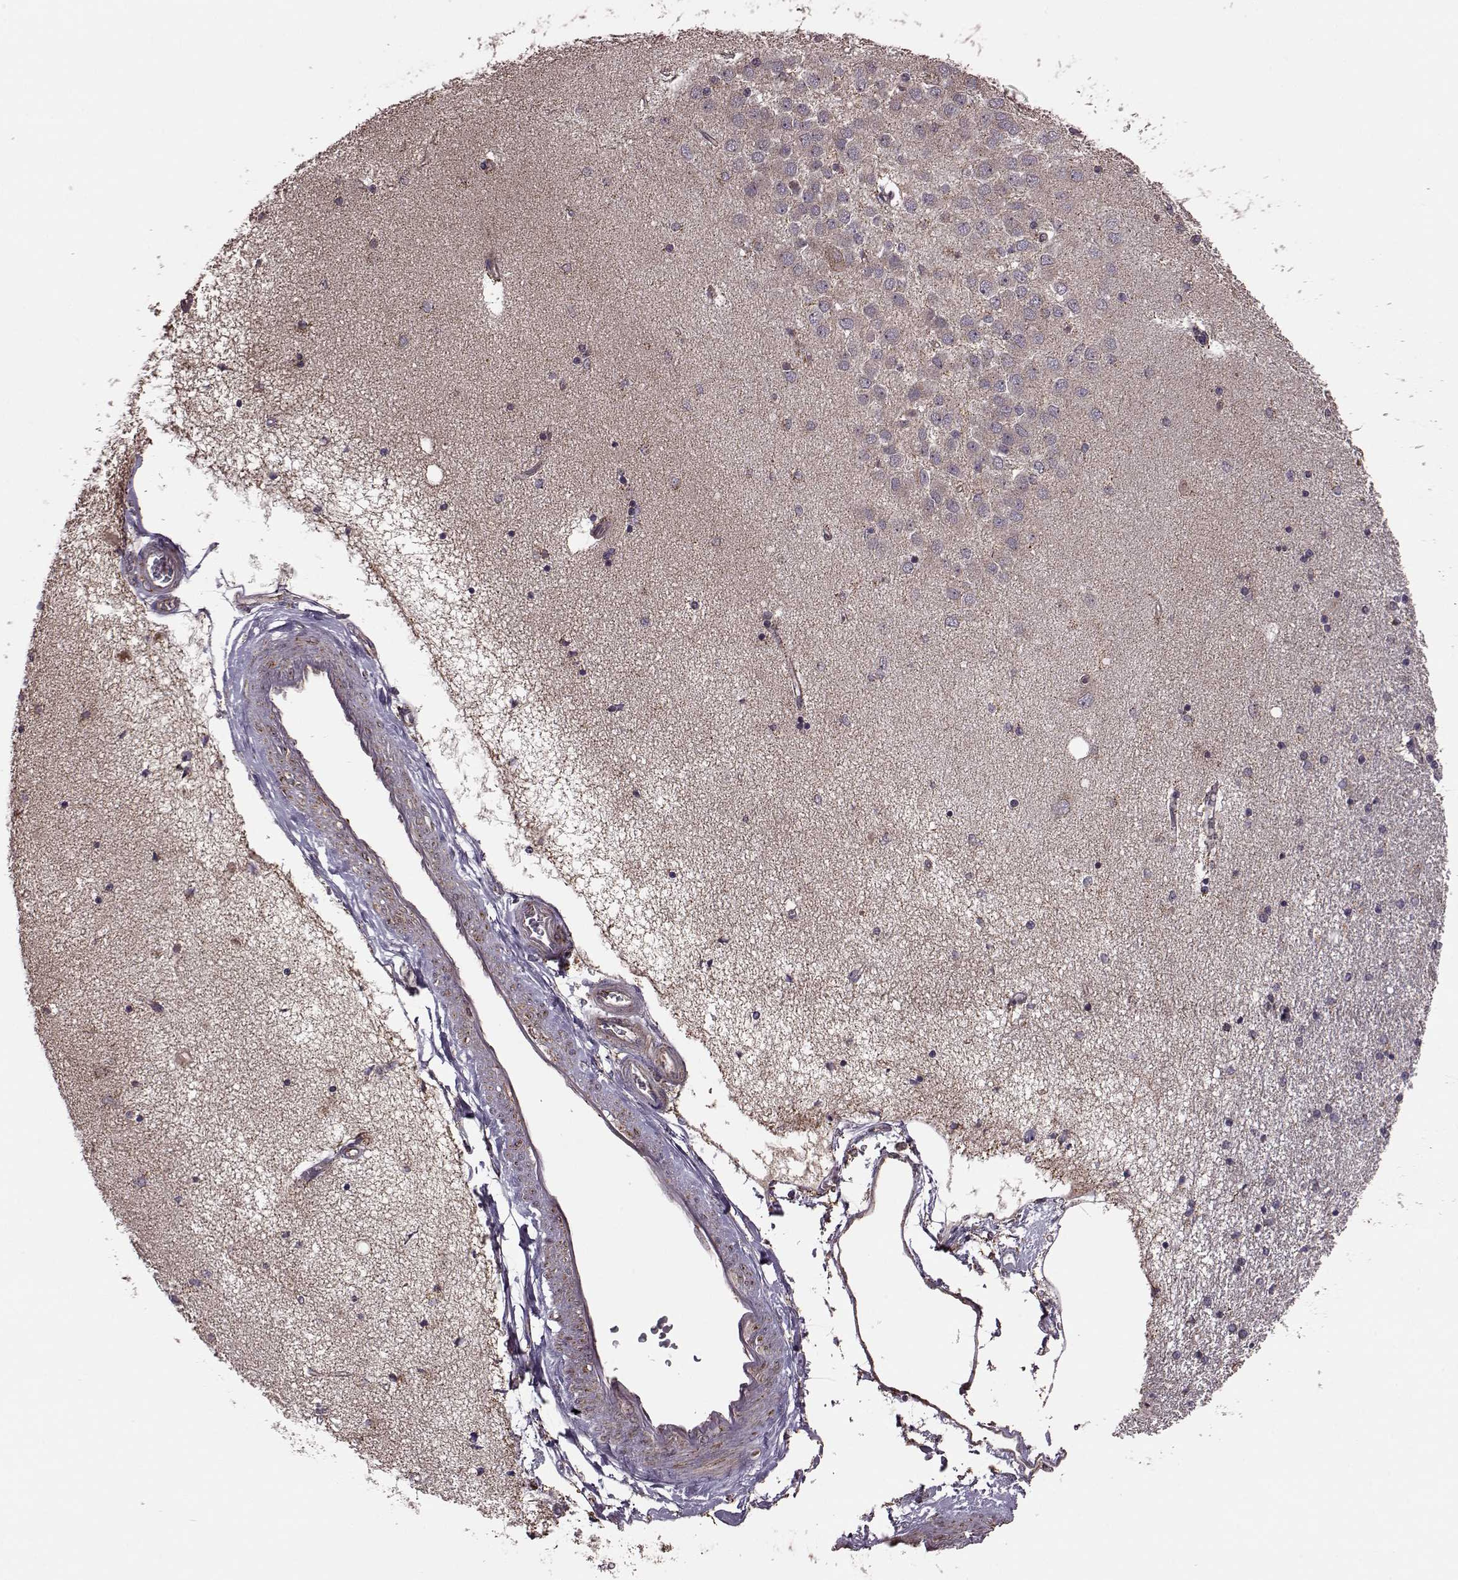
{"staining": {"intensity": "weak", "quantity": "<25%", "location": "cytoplasmic/membranous"}, "tissue": "hippocampus", "cell_type": "Glial cells", "image_type": "normal", "snomed": [{"axis": "morphology", "description": "Normal tissue, NOS"}, {"axis": "topography", "description": "Hippocampus"}], "caption": "The IHC histopathology image has no significant staining in glial cells of hippocampus. (Brightfield microscopy of DAB IHC at high magnification).", "gene": "PUDP", "patient": {"sex": "female", "age": 54}}